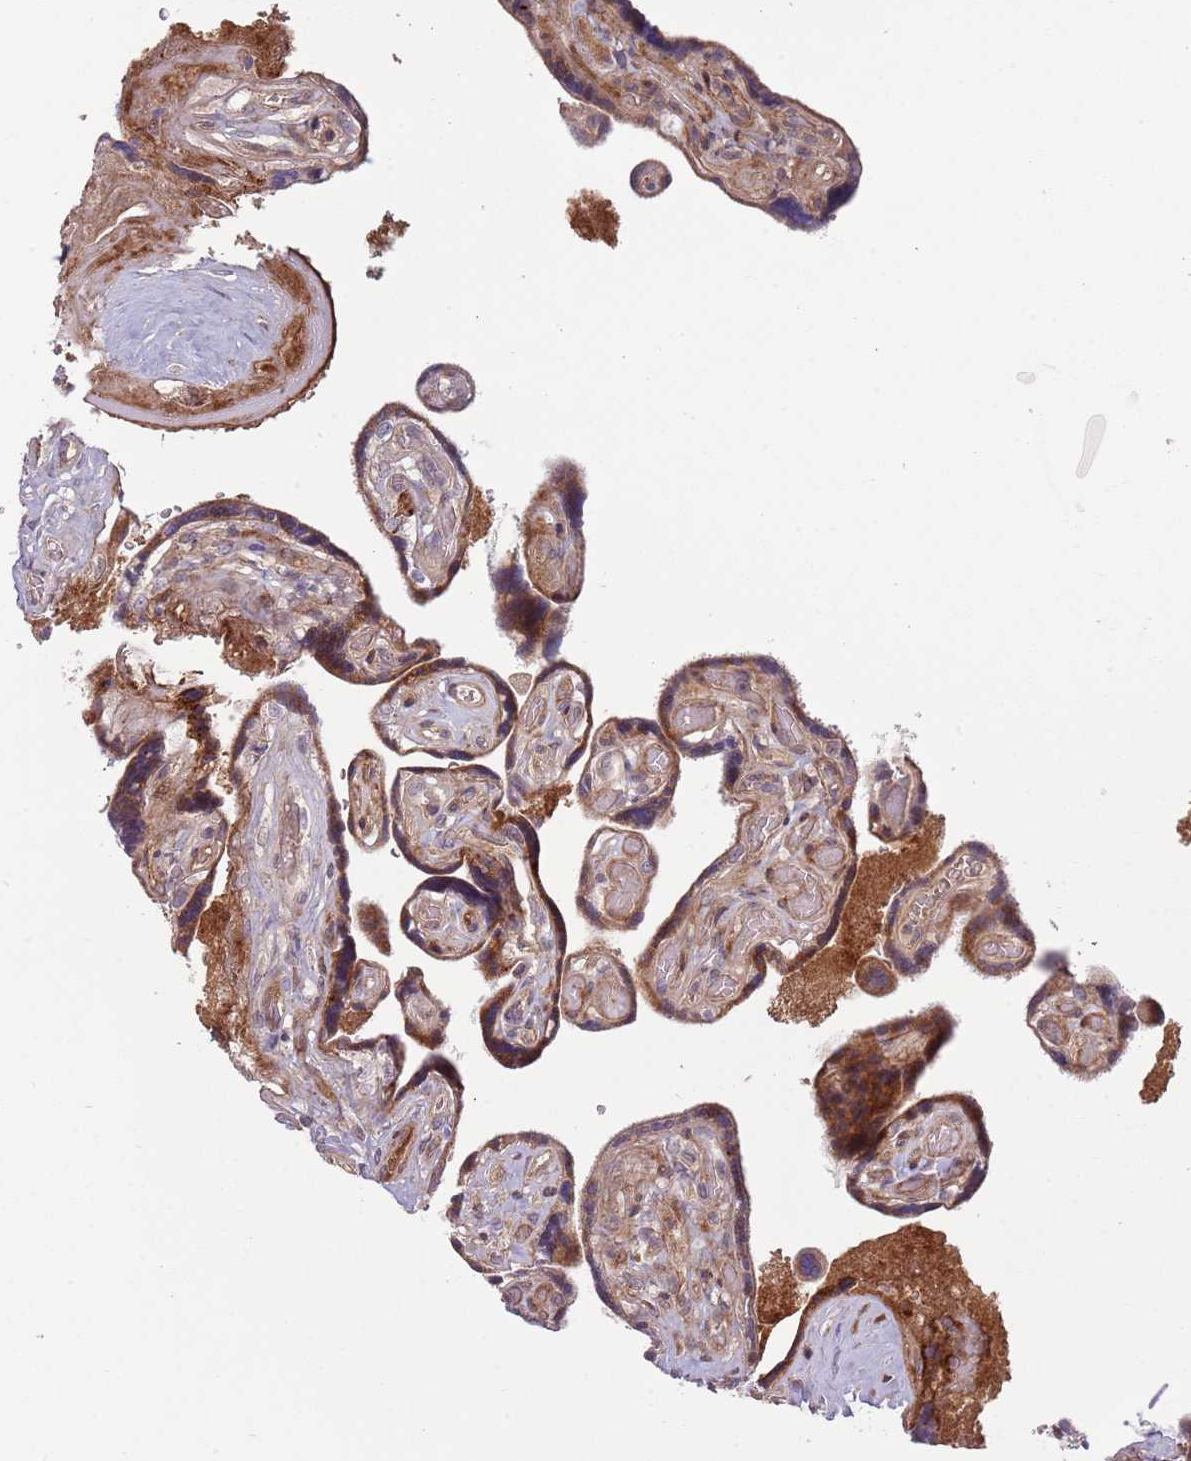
{"staining": {"intensity": "moderate", "quantity": "25%-75%", "location": "cytoplasmic/membranous"}, "tissue": "placenta", "cell_type": "Trophoblastic cells", "image_type": "normal", "snomed": [{"axis": "morphology", "description": "Normal tissue, NOS"}, {"axis": "topography", "description": "Placenta"}], "caption": "Approximately 25%-75% of trophoblastic cells in benign human placenta display moderate cytoplasmic/membranous protein positivity as visualized by brown immunohistochemical staining.", "gene": "NT5DC4", "patient": {"sex": "female", "age": 32}}